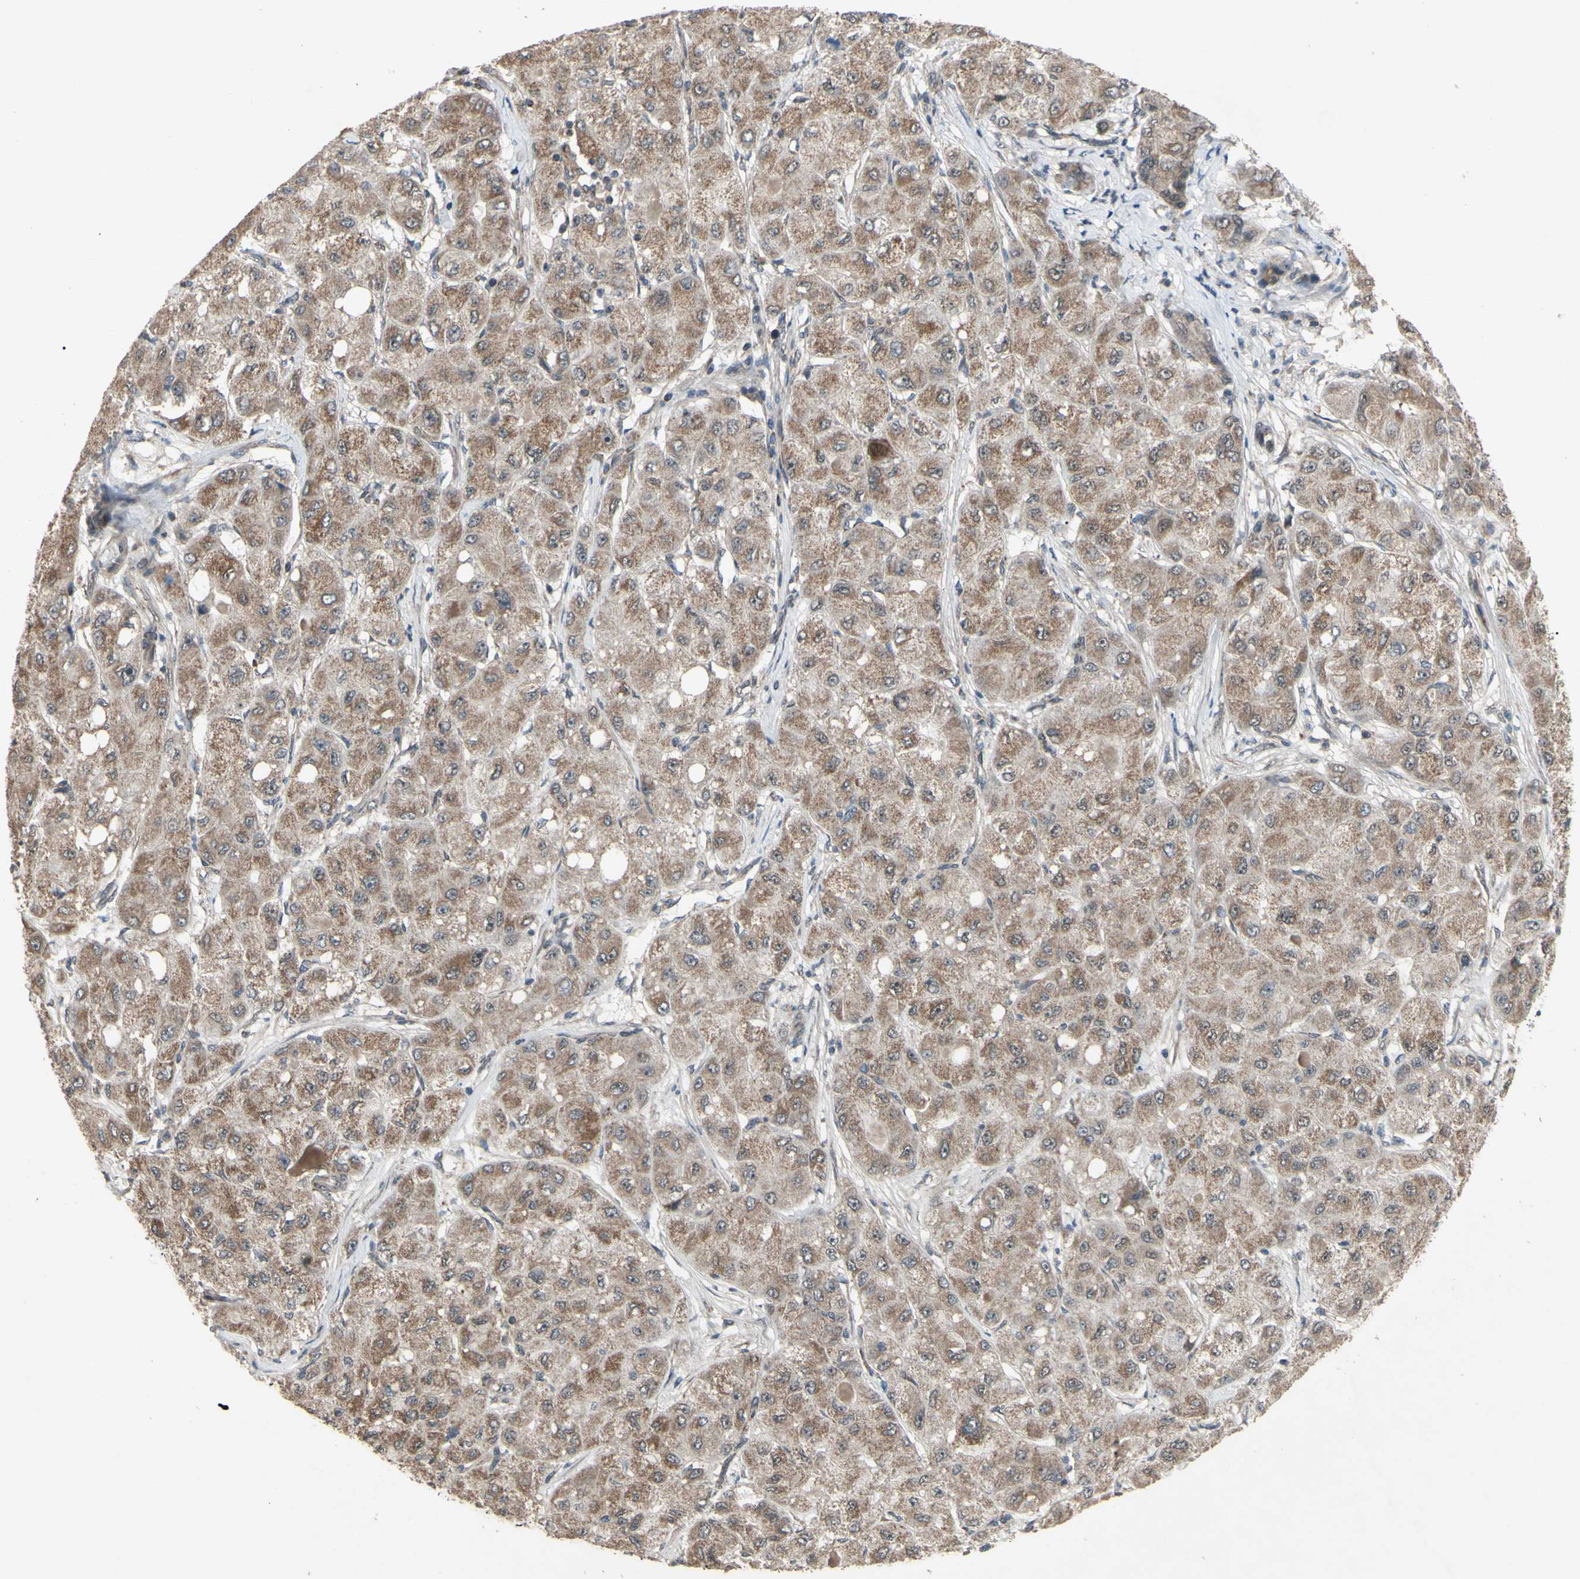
{"staining": {"intensity": "moderate", "quantity": ">75%", "location": "cytoplasmic/membranous"}, "tissue": "liver cancer", "cell_type": "Tumor cells", "image_type": "cancer", "snomed": [{"axis": "morphology", "description": "Carcinoma, Hepatocellular, NOS"}, {"axis": "topography", "description": "Liver"}], "caption": "A brown stain labels moderate cytoplasmic/membranous staining of a protein in liver cancer (hepatocellular carcinoma) tumor cells. (DAB = brown stain, brightfield microscopy at high magnification).", "gene": "CD164", "patient": {"sex": "male", "age": 80}}